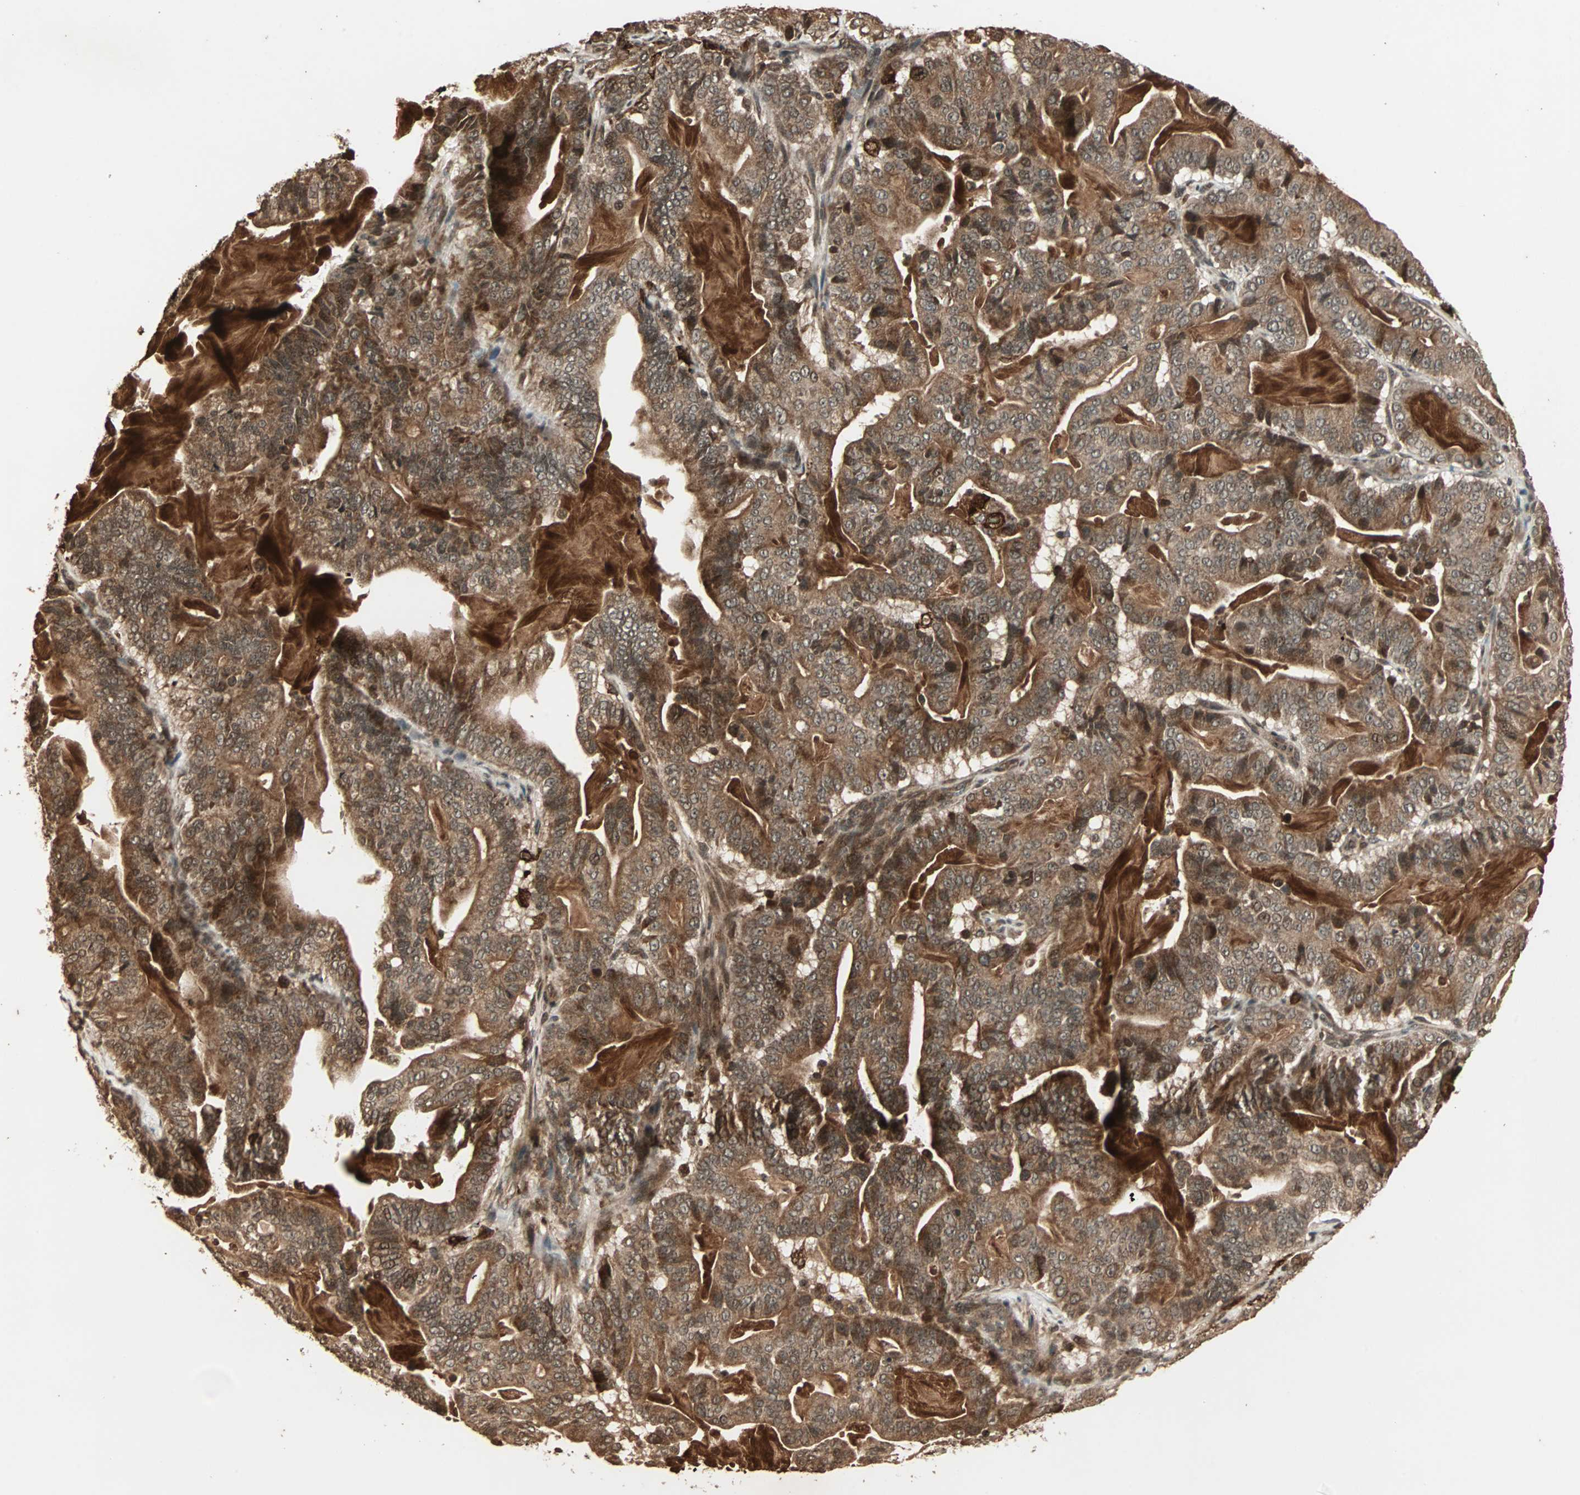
{"staining": {"intensity": "moderate", "quantity": ">75%", "location": "cytoplasmic/membranous"}, "tissue": "pancreatic cancer", "cell_type": "Tumor cells", "image_type": "cancer", "snomed": [{"axis": "morphology", "description": "Adenocarcinoma, NOS"}, {"axis": "topography", "description": "Pancreas"}], "caption": "The immunohistochemical stain shows moderate cytoplasmic/membranous positivity in tumor cells of pancreatic adenocarcinoma tissue.", "gene": "RFFL", "patient": {"sex": "male", "age": 63}}